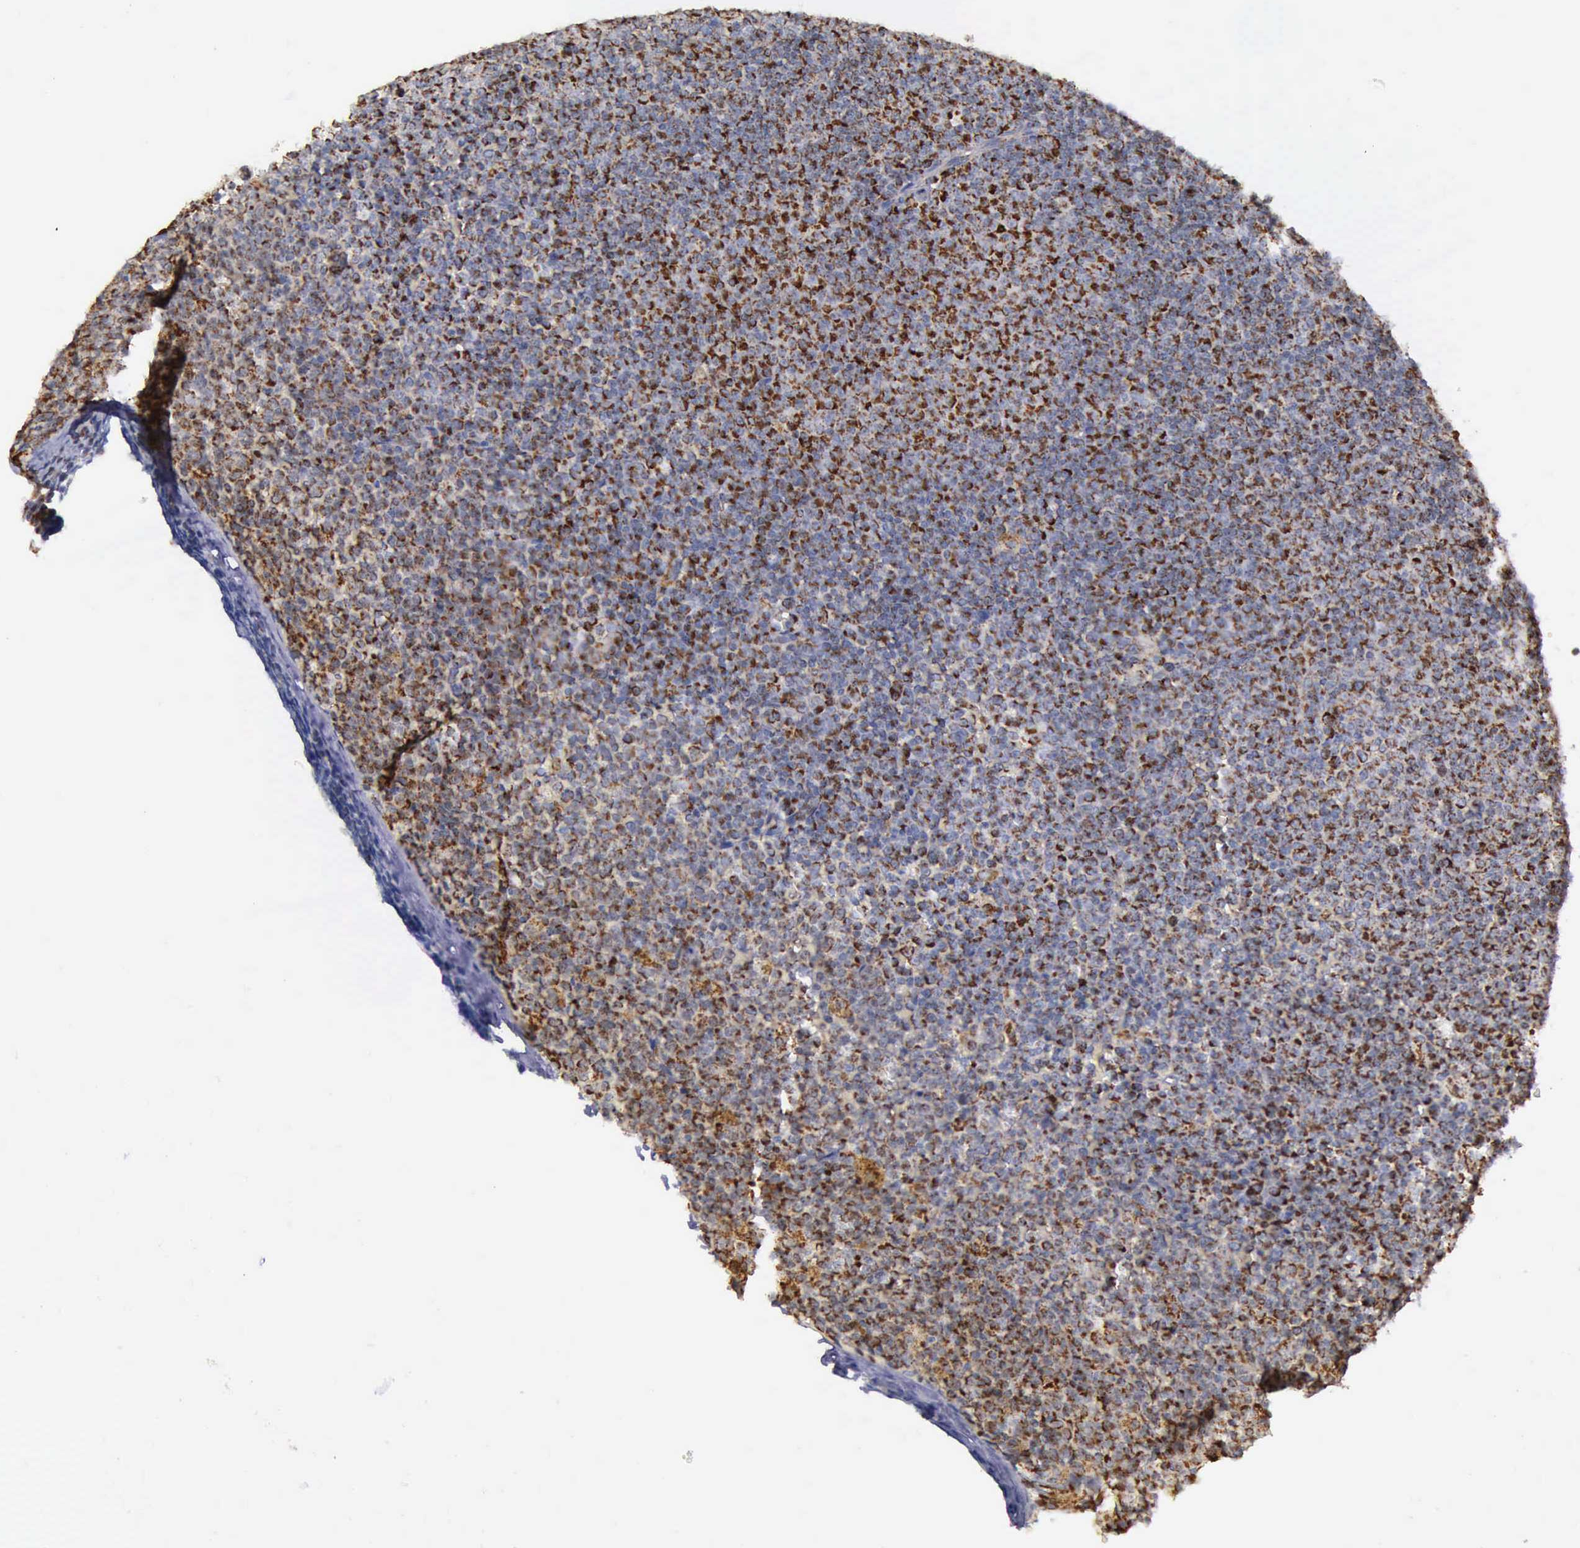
{"staining": {"intensity": "moderate", "quantity": ">75%", "location": "cytoplasmic/membranous"}, "tissue": "lymphoma", "cell_type": "Tumor cells", "image_type": "cancer", "snomed": [{"axis": "morphology", "description": "Malignant lymphoma, non-Hodgkin's type, Low grade"}, {"axis": "topography", "description": "Lymph node"}], "caption": "A high-resolution histopathology image shows immunohistochemistry staining of malignant lymphoma, non-Hodgkin's type (low-grade), which demonstrates moderate cytoplasmic/membranous expression in about >75% of tumor cells. The protein is shown in brown color, while the nuclei are stained blue.", "gene": "TXN2", "patient": {"sex": "male", "age": 50}}